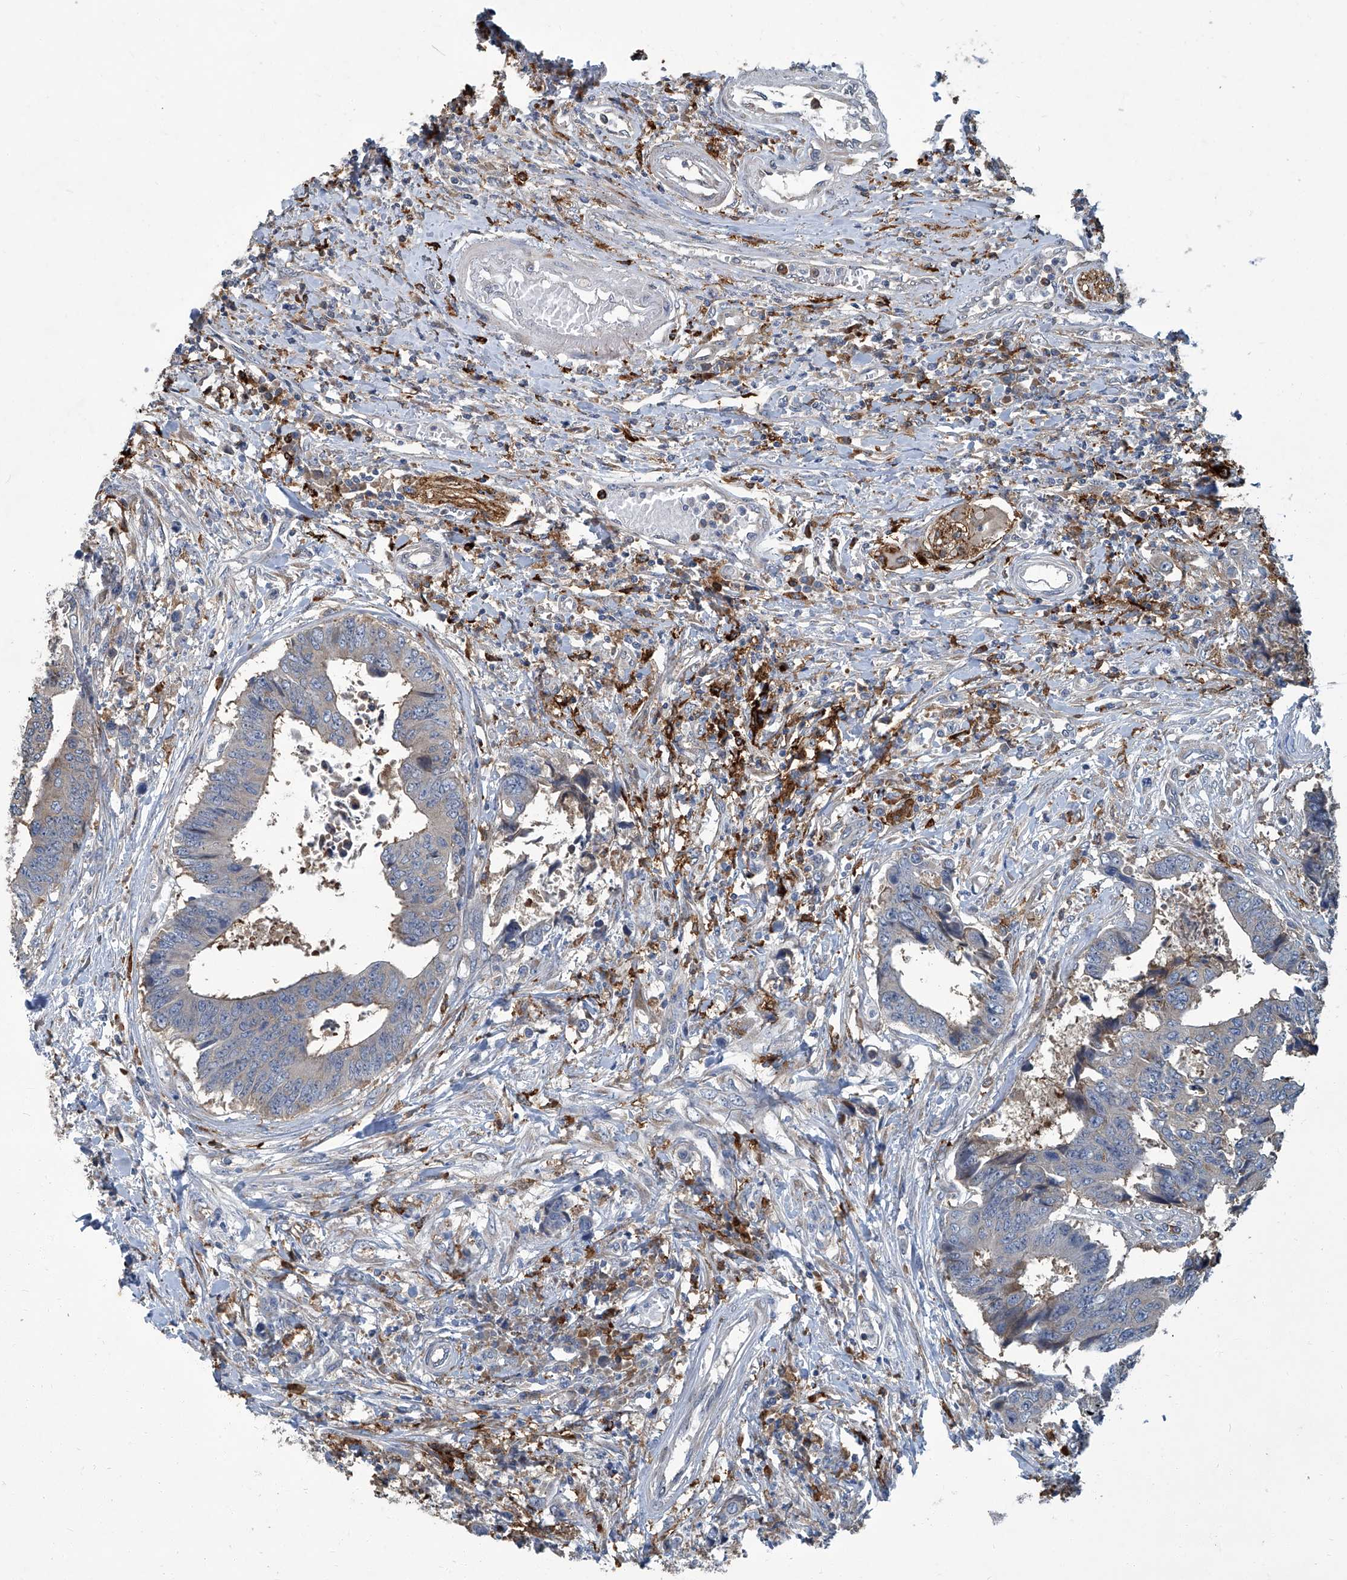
{"staining": {"intensity": "negative", "quantity": "none", "location": "none"}, "tissue": "colorectal cancer", "cell_type": "Tumor cells", "image_type": "cancer", "snomed": [{"axis": "morphology", "description": "Adenocarcinoma, NOS"}, {"axis": "topography", "description": "Rectum"}], "caption": "A histopathology image of human adenocarcinoma (colorectal) is negative for staining in tumor cells. (IHC, brightfield microscopy, high magnification).", "gene": "FAM167A", "patient": {"sex": "male", "age": 84}}